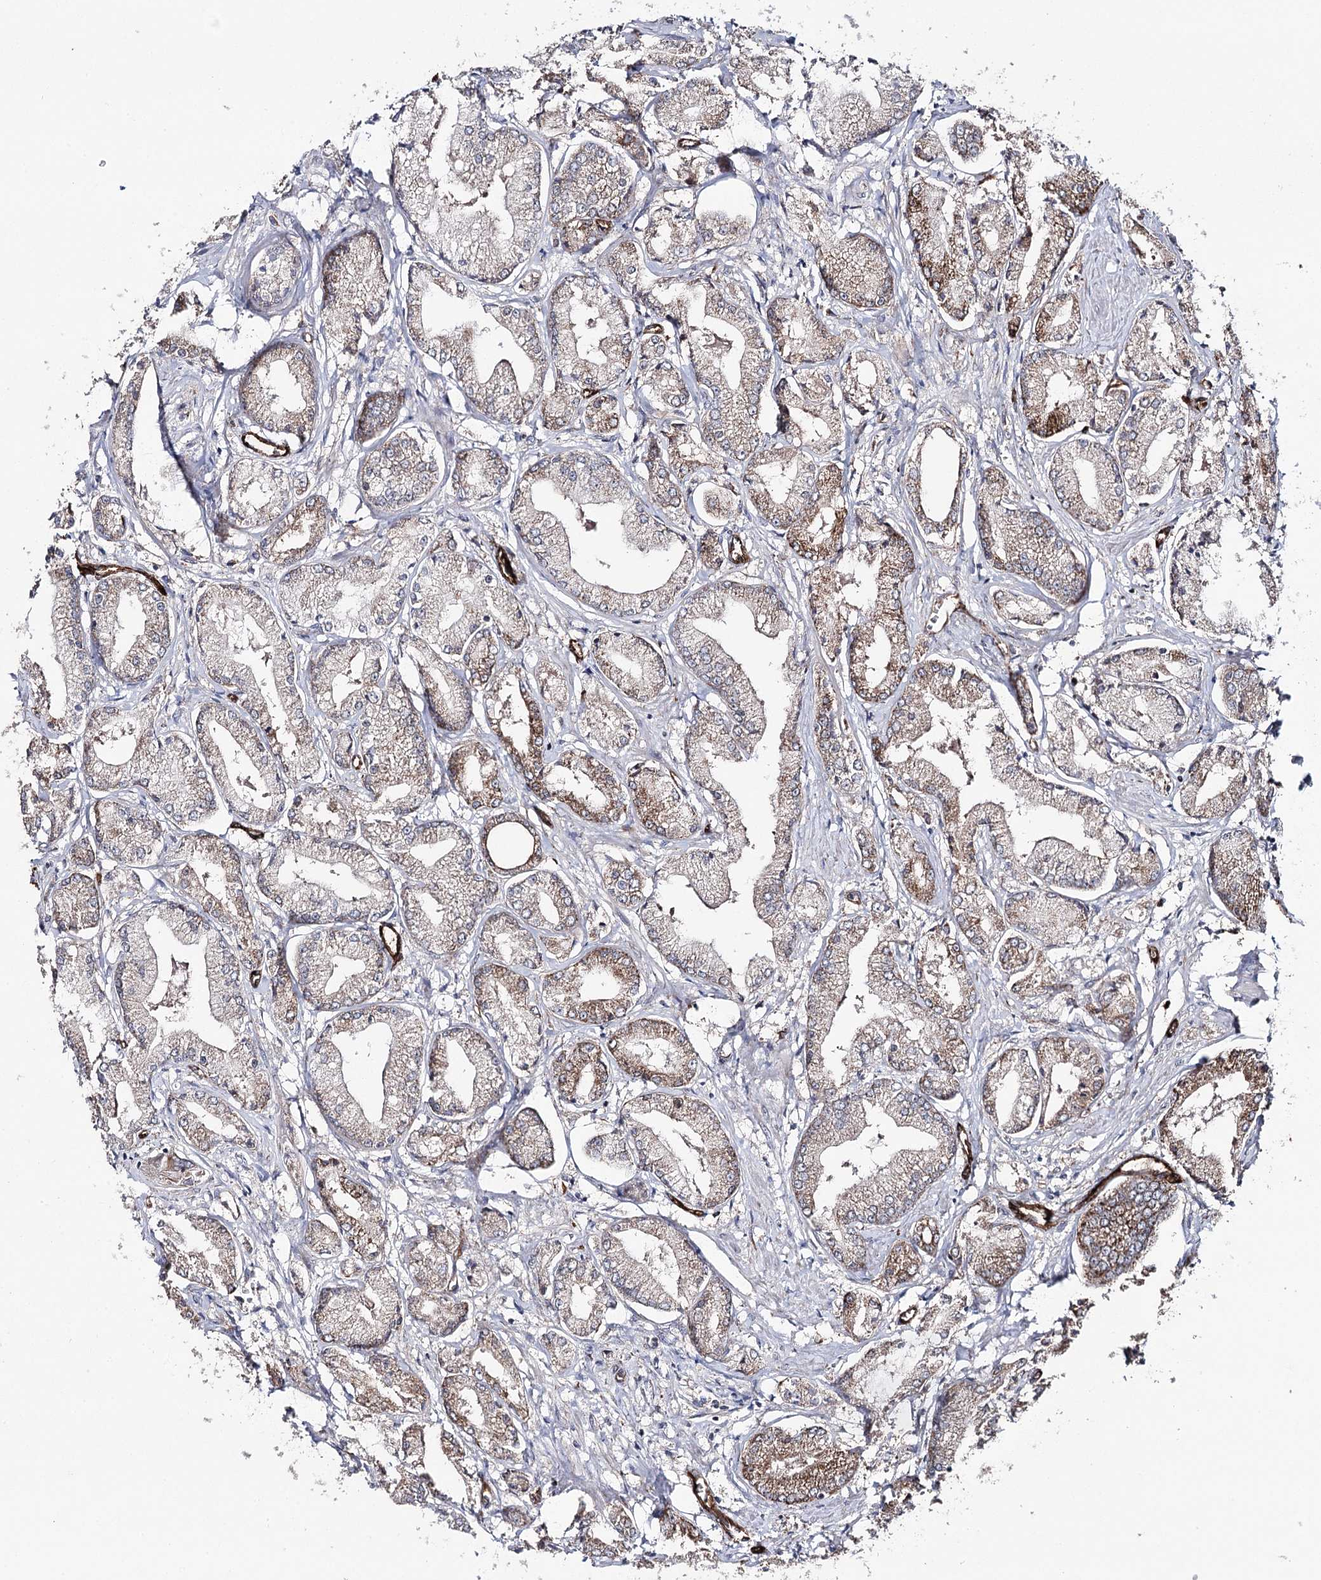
{"staining": {"intensity": "weak", "quantity": ">75%", "location": "cytoplasmic/membranous"}, "tissue": "prostate cancer", "cell_type": "Tumor cells", "image_type": "cancer", "snomed": [{"axis": "morphology", "description": "Adenocarcinoma, Low grade"}, {"axis": "topography", "description": "Prostate"}], "caption": "Protein analysis of prostate cancer (adenocarcinoma (low-grade)) tissue exhibits weak cytoplasmic/membranous positivity in about >75% of tumor cells.", "gene": "MIB1", "patient": {"sex": "male", "age": 60}}